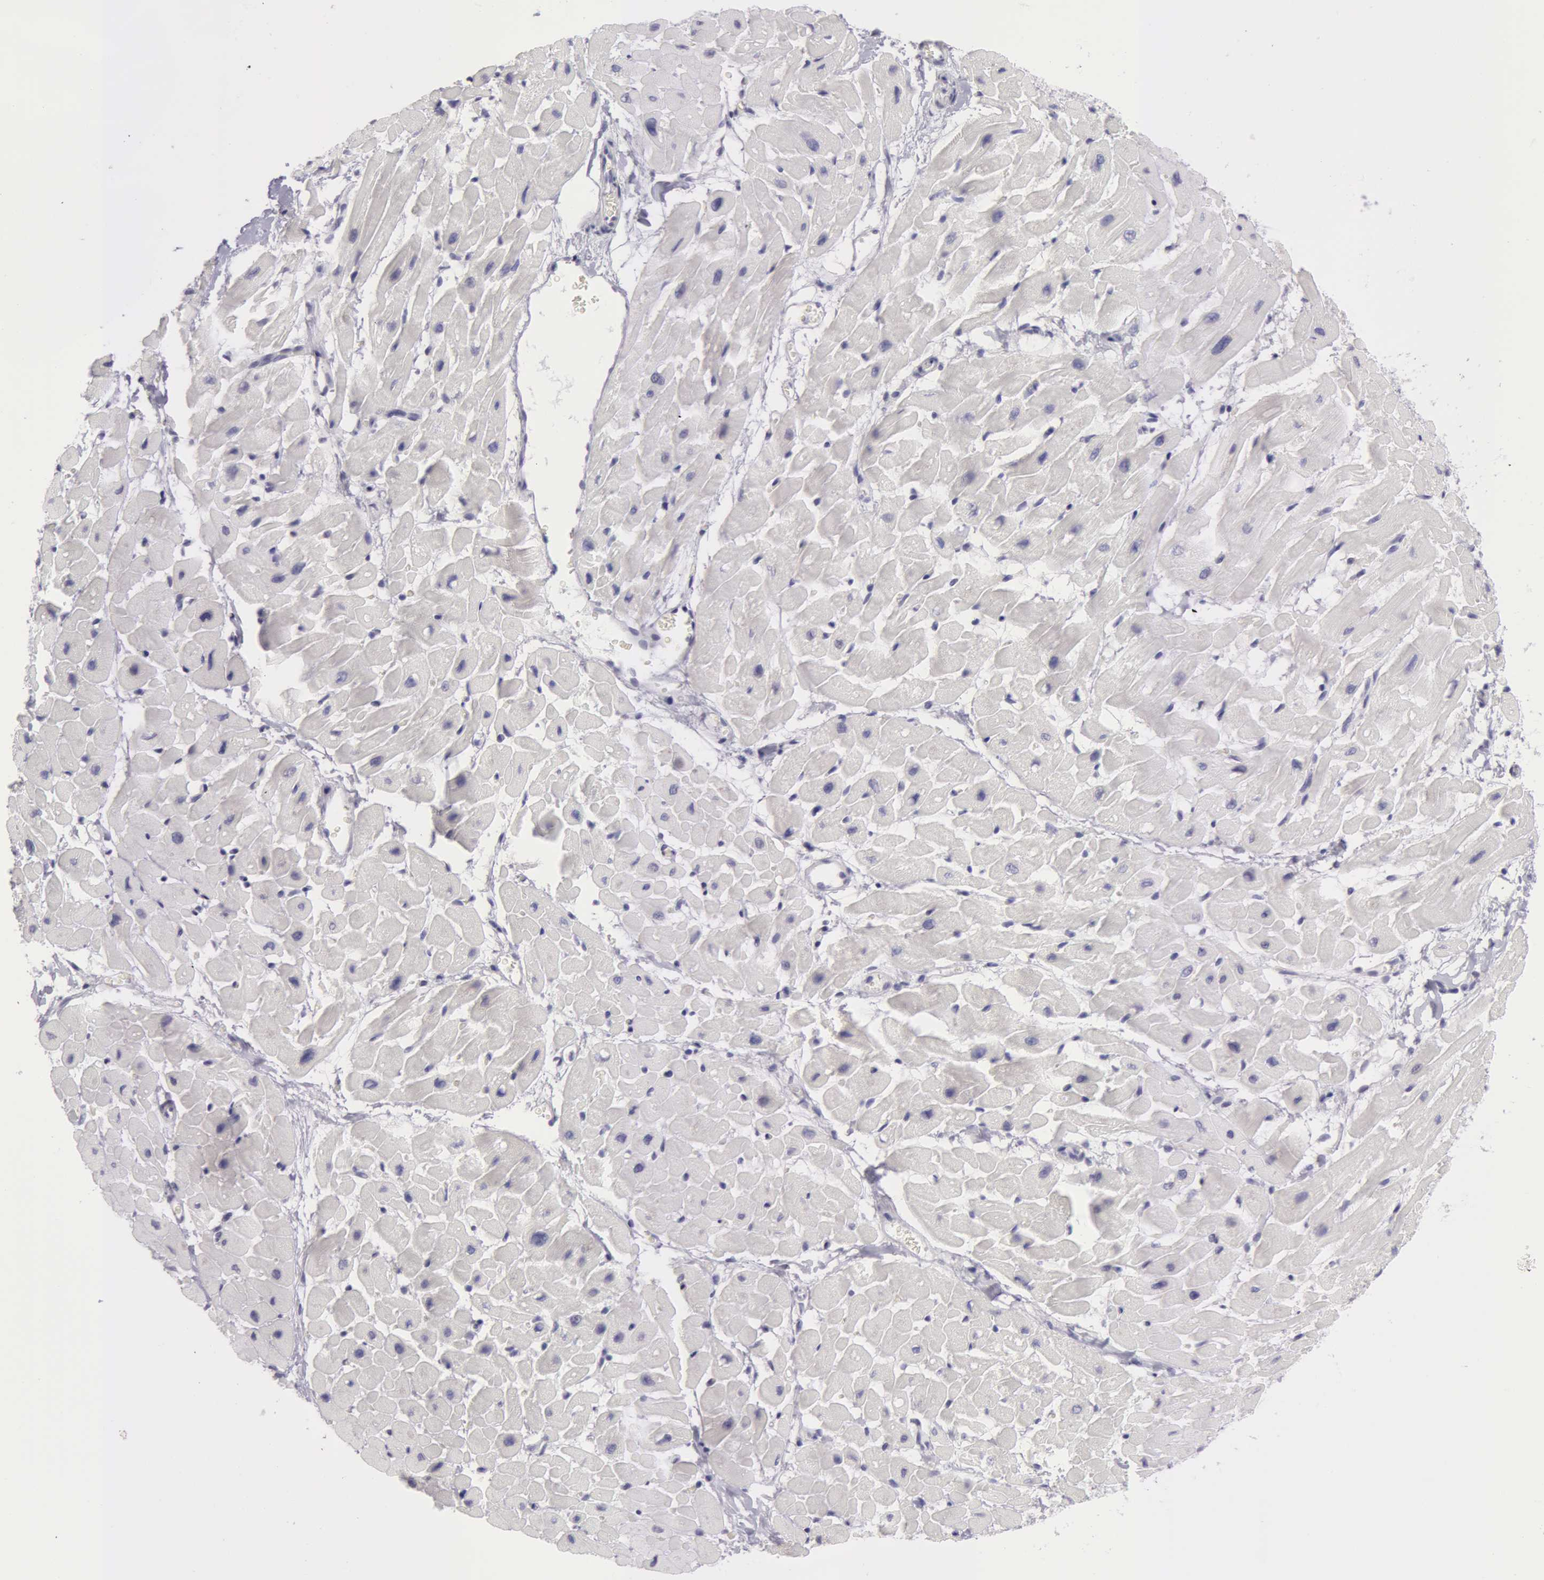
{"staining": {"intensity": "negative", "quantity": "none", "location": "none"}, "tissue": "heart muscle", "cell_type": "Cardiomyocytes", "image_type": "normal", "snomed": [{"axis": "morphology", "description": "Normal tissue, NOS"}, {"axis": "topography", "description": "Heart"}], "caption": "Immunohistochemical staining of unremarkable heart muscle reveals no significant staining in cardiomyocytes. (Immunohistochemistry (ihc), brightfield microscopy, high magnification).", "gene": "AMACR", "patient": {"sex": "male", "age": 45}}